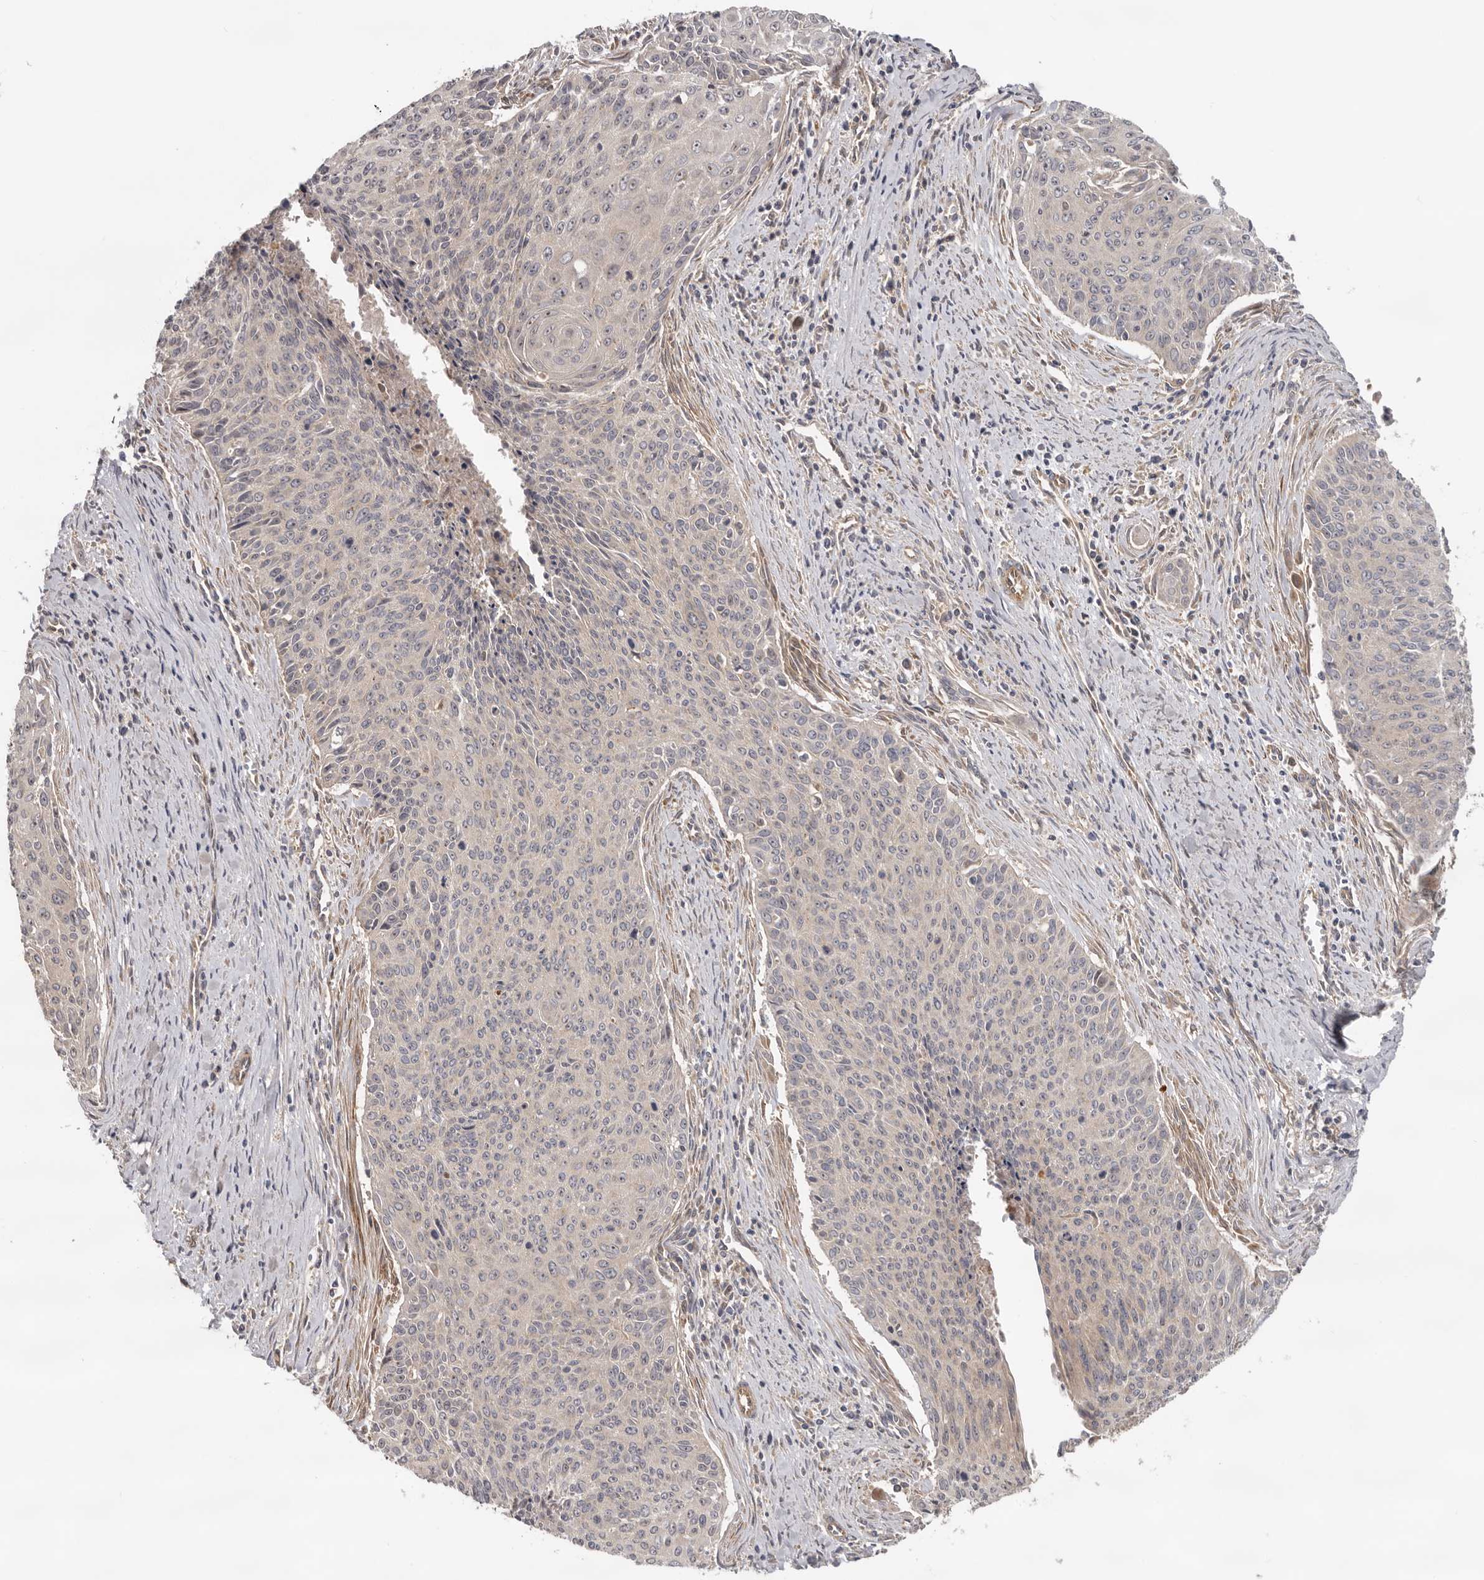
{"staining": {"intensity": "weak", "quantity": "25%-75%", "location": "cytoplasmic/membranous"}, "tissue": "cervical cancer", "cell_type": "Tumor cells", "image_type": "cancer", "snomed": [{"axis": "morphology", "description": "Squamous cell carcinoma, NOS"}, {"axis": "topography", "description": "Cervix"}], "caption": "Tumor cells demonstrate low levels of weak cytoplasmic/membranous expression in approximately 25%-75% of cells in human squamous cell carcinoma (cervical).", "gene": "HINT3", "patient": {"sex": "female", "age": 55}}